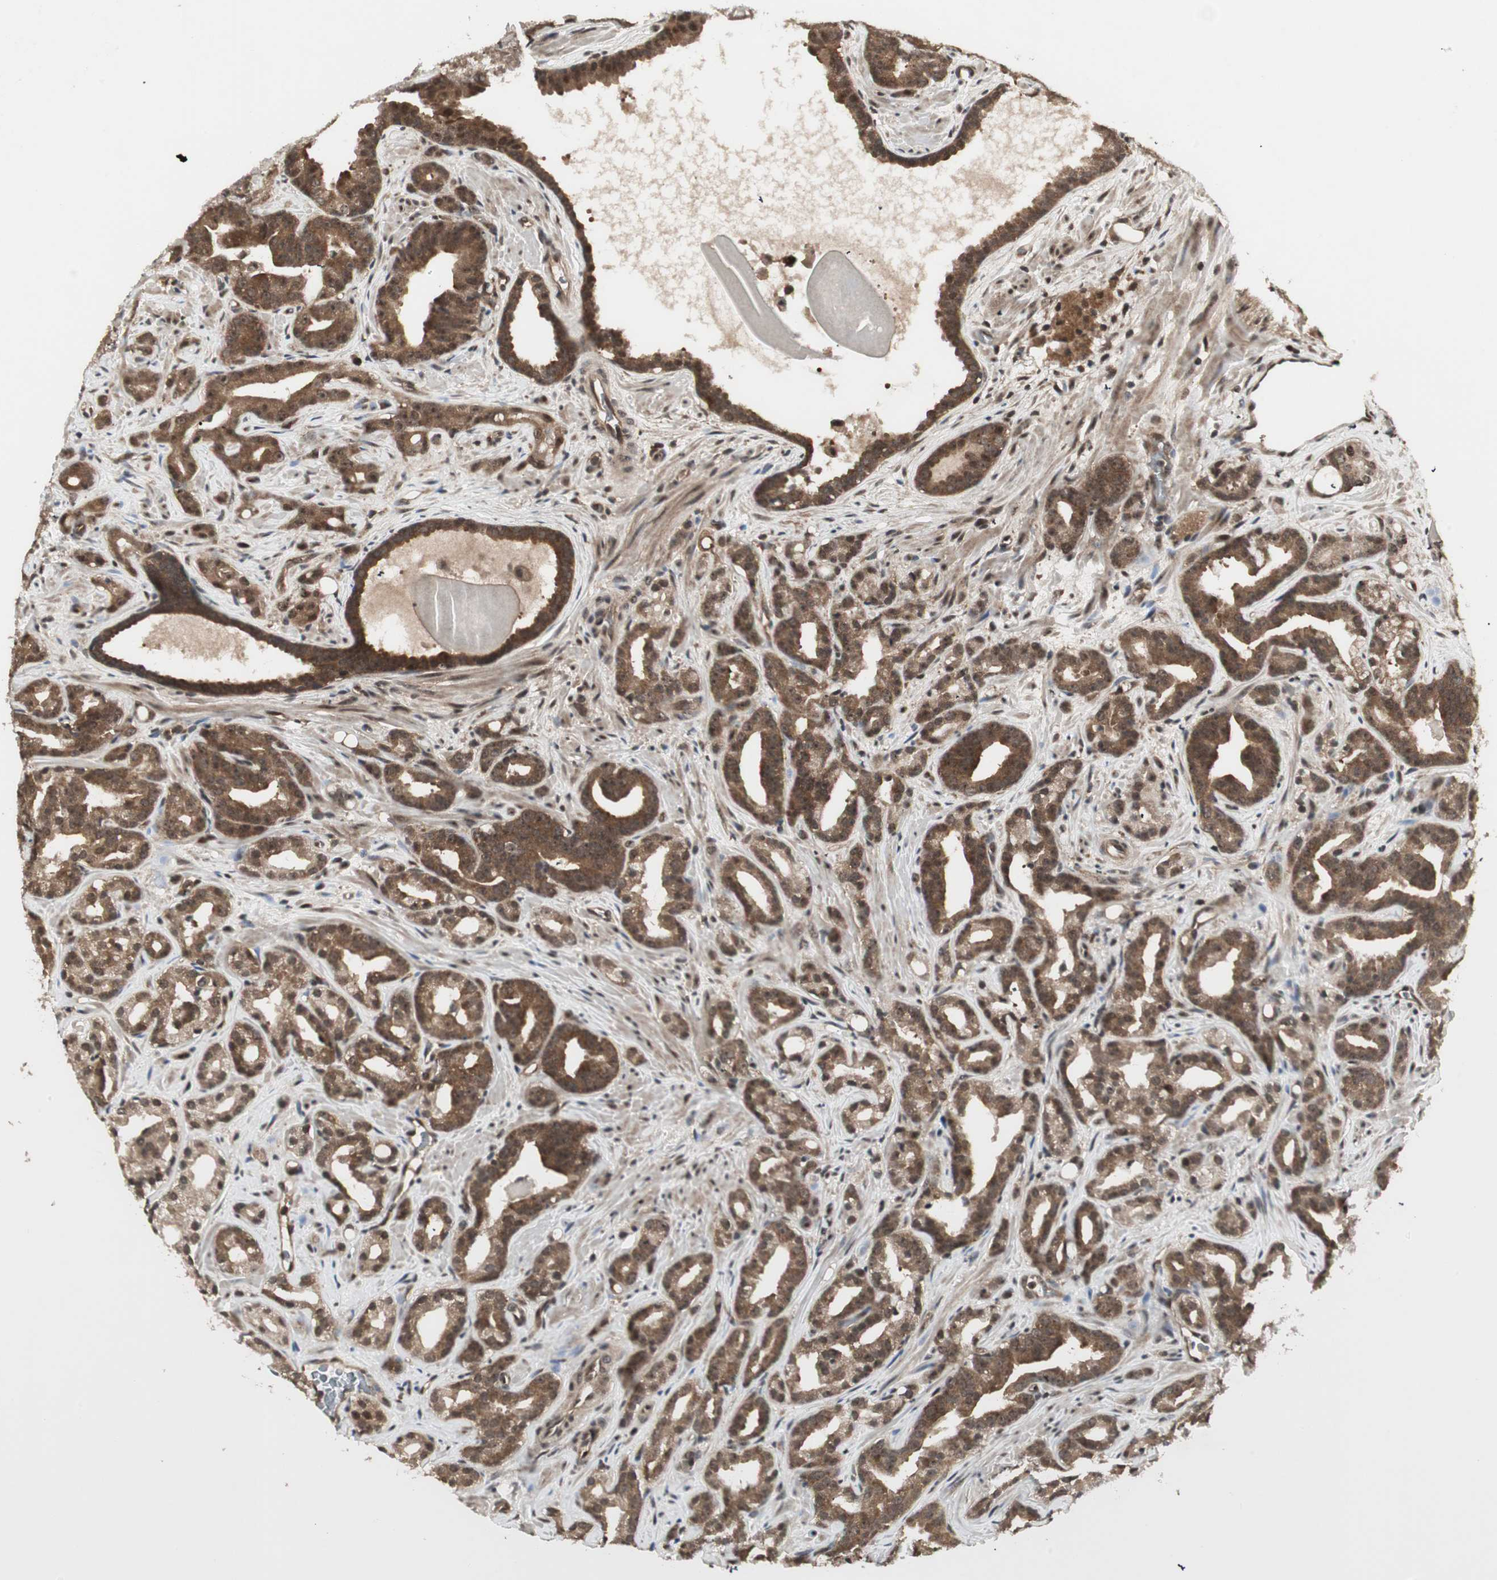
{"staining": {"intensity": "strong", "quantity": ">75%", "location": "cytoplasmic/membranous,nuclear"}, "tissue": "prostate cancer", "cell_type": "Tumor cells", "image_type": "cancer", "snomed": [{"axis": "morphology", "description": "Adenocarcinoma, Low grade"}, {"axis": "topography", "description": "Prostate"}], "caption": "Immunohistochemical staining of human prostate adenocarcinoma (low-grade) exhibits strong cytoplasmic/membranous and nuclear protein staining in approximately >75% of tumor cells.", "gene": "CSNK2B", "patient": {"sex": "male", "age": 63}}